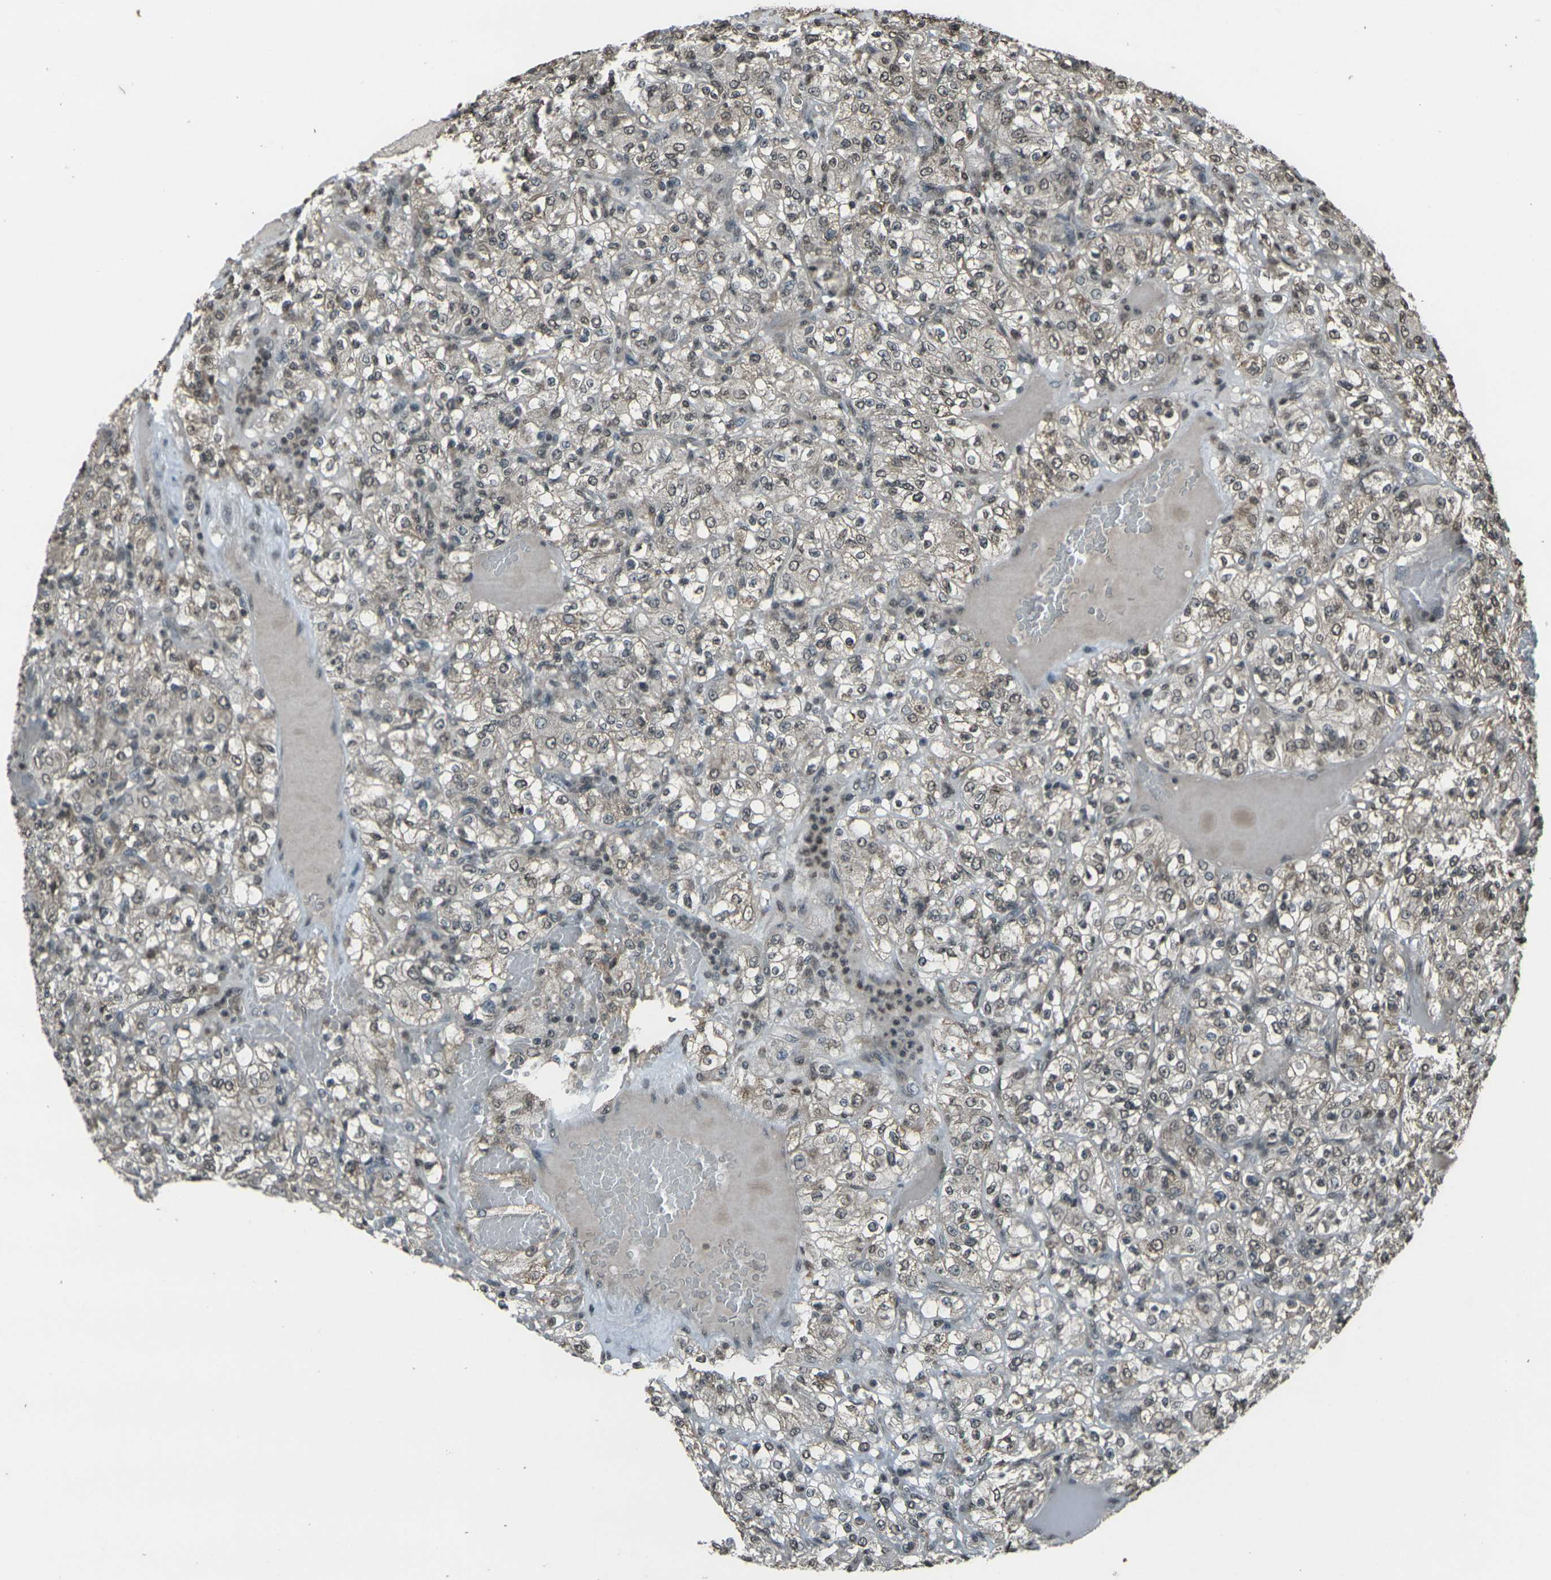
{"staining": {"intensity": "weak", "quantity": ">75%", "location": "cytoplasmic/membranous,nuclear"}, "tissue": "renal cancer", "cell_type": "Tumor cells", "image_type": "cancer", "snomed": [{"axis": "morphology", "description": "Normal tissue, NOS"}, {"axis": "morphology", "description": "Adenocarcinoma, NOS"}, {"axis": "topography", "description": "Kidney"}], "caption": "Weak cytoplasmic/membranous and nuclear positivity for a protein is appreciated in about >75% of tumor cells of adenocarcinoma (renal) using immunohistochemistry (IHC).", "gene": "PRPF8", "patient": {"sex": "female", "age": 72}}